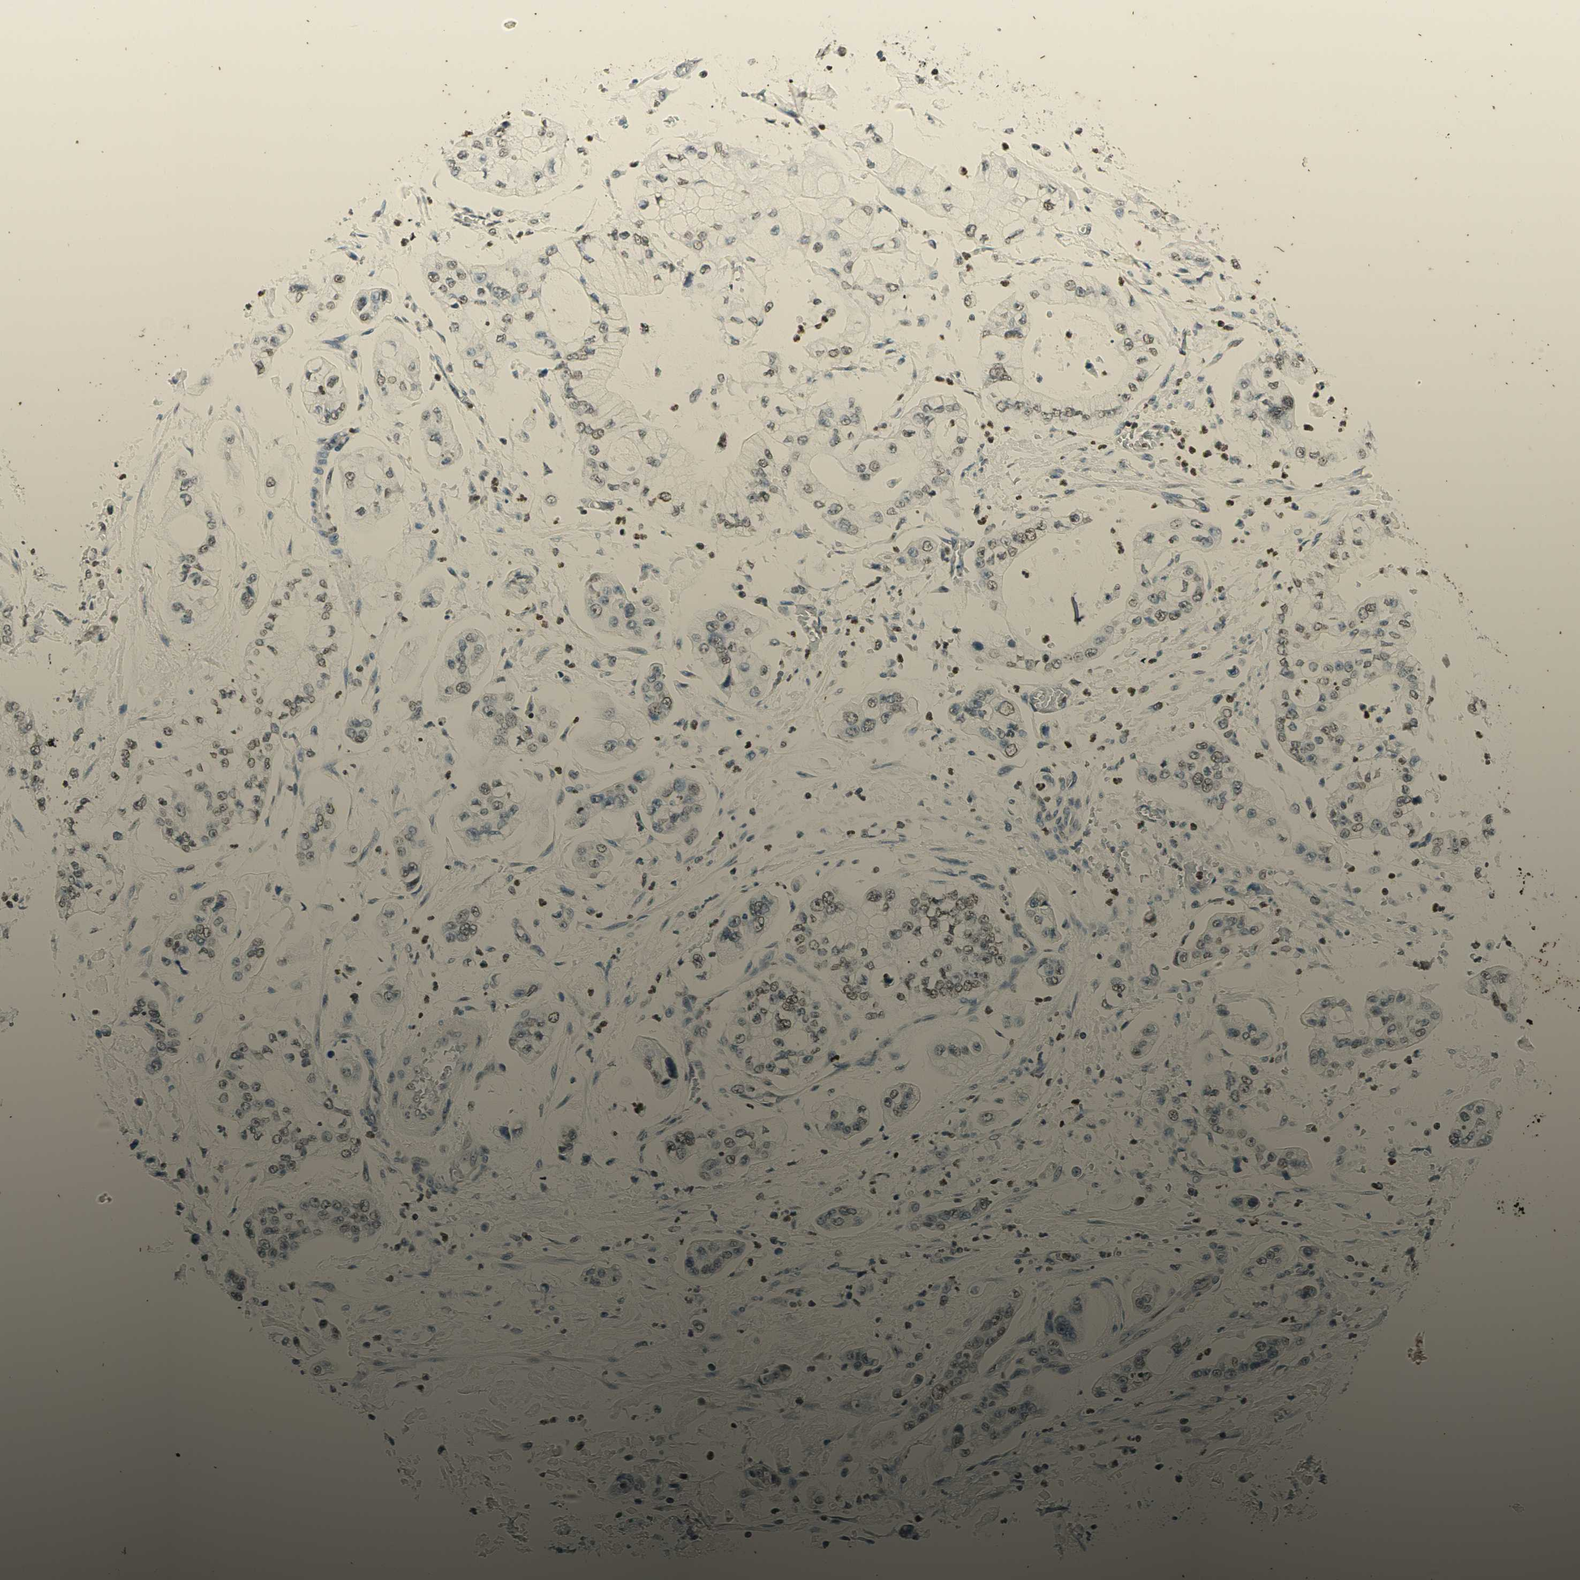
{"staining": {"intensity": "weak", "quantity": "25%-75%", "location": "nuclear"}, "tissue": "stomach cancer", "cell_type": "Tumor cells", "image_type": "cancer", "snomed": [{"axis": "morphology", "description": "Adenocarcinoma, NOS"}, {"axis": "topography", "description": "Stomach"}], "caption": "This image shows immunohistochemistry (IHC) staining of stomach adenocarcinoma, with low weak nuclear positivity in approximately 25%-75% of tumor cells.", "gene": "MSH2", "patient": {"sex": "male", "age": 76}}